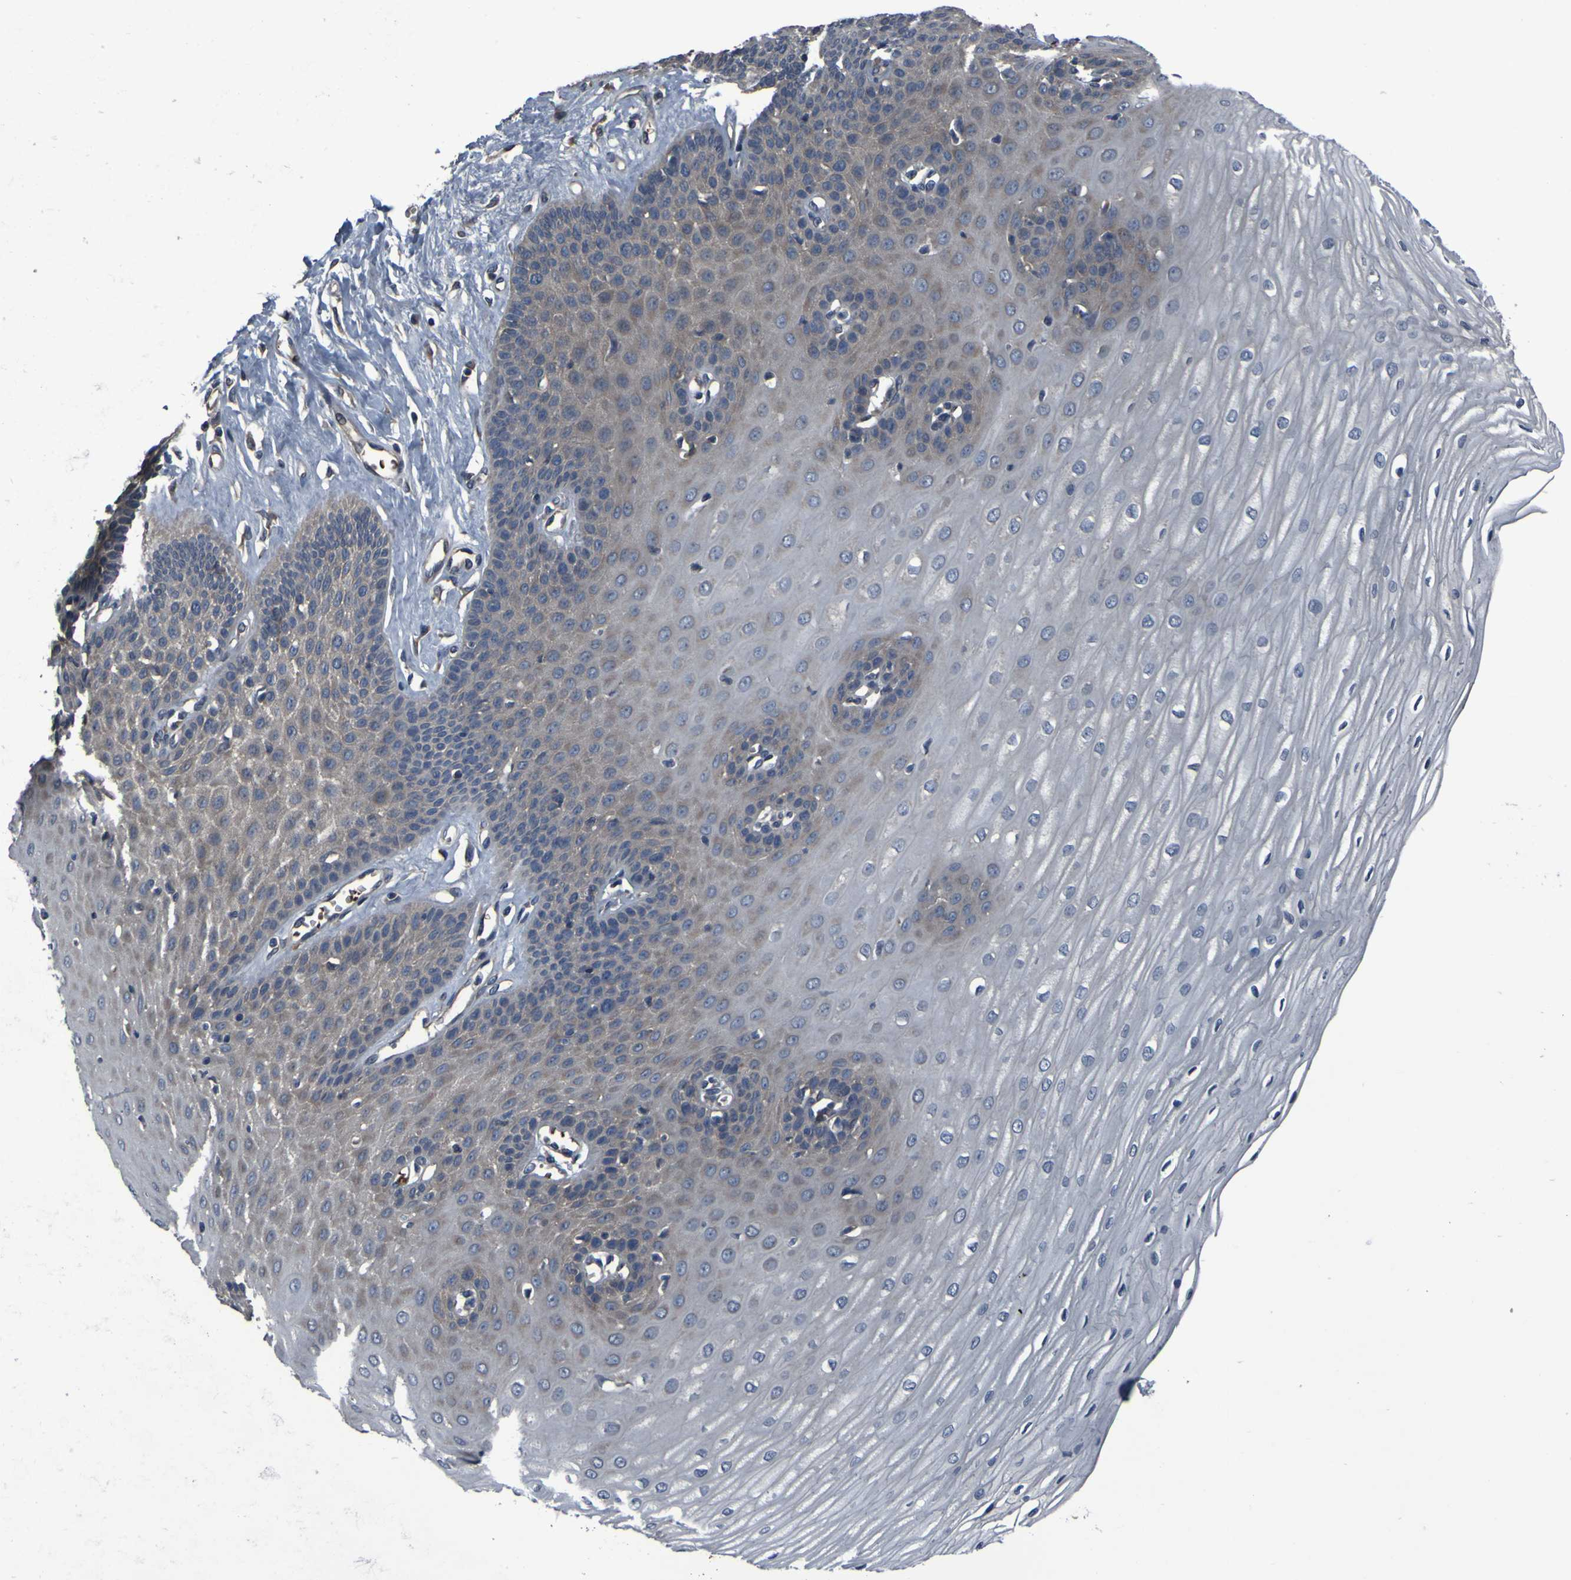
{"staining": {"intensity": "weak", "quantity": "25%-75%", "location": "cytoplasmic/membranous"}, "tissue": "esophagus", "cell_type": "Squamous epithelial cells", "image_type": "normal", "snomed": [{"axis": "morphology", "description": "Normal tissue, NOS"}, {"axis": "morphology", "description": "Squamous cell carcinoma, NOS"}, {"axis": "topography", "description": "Esophagus"}], "caption": "Brown immunohistochemical staining in benign esophagus demonstrates weak cytoplasmic/membranous expression in approximately 25%-75% of squamous epithelial cells.", "gene": "GRAMD1A", "patient": {"sex": "male", "age": 65}}